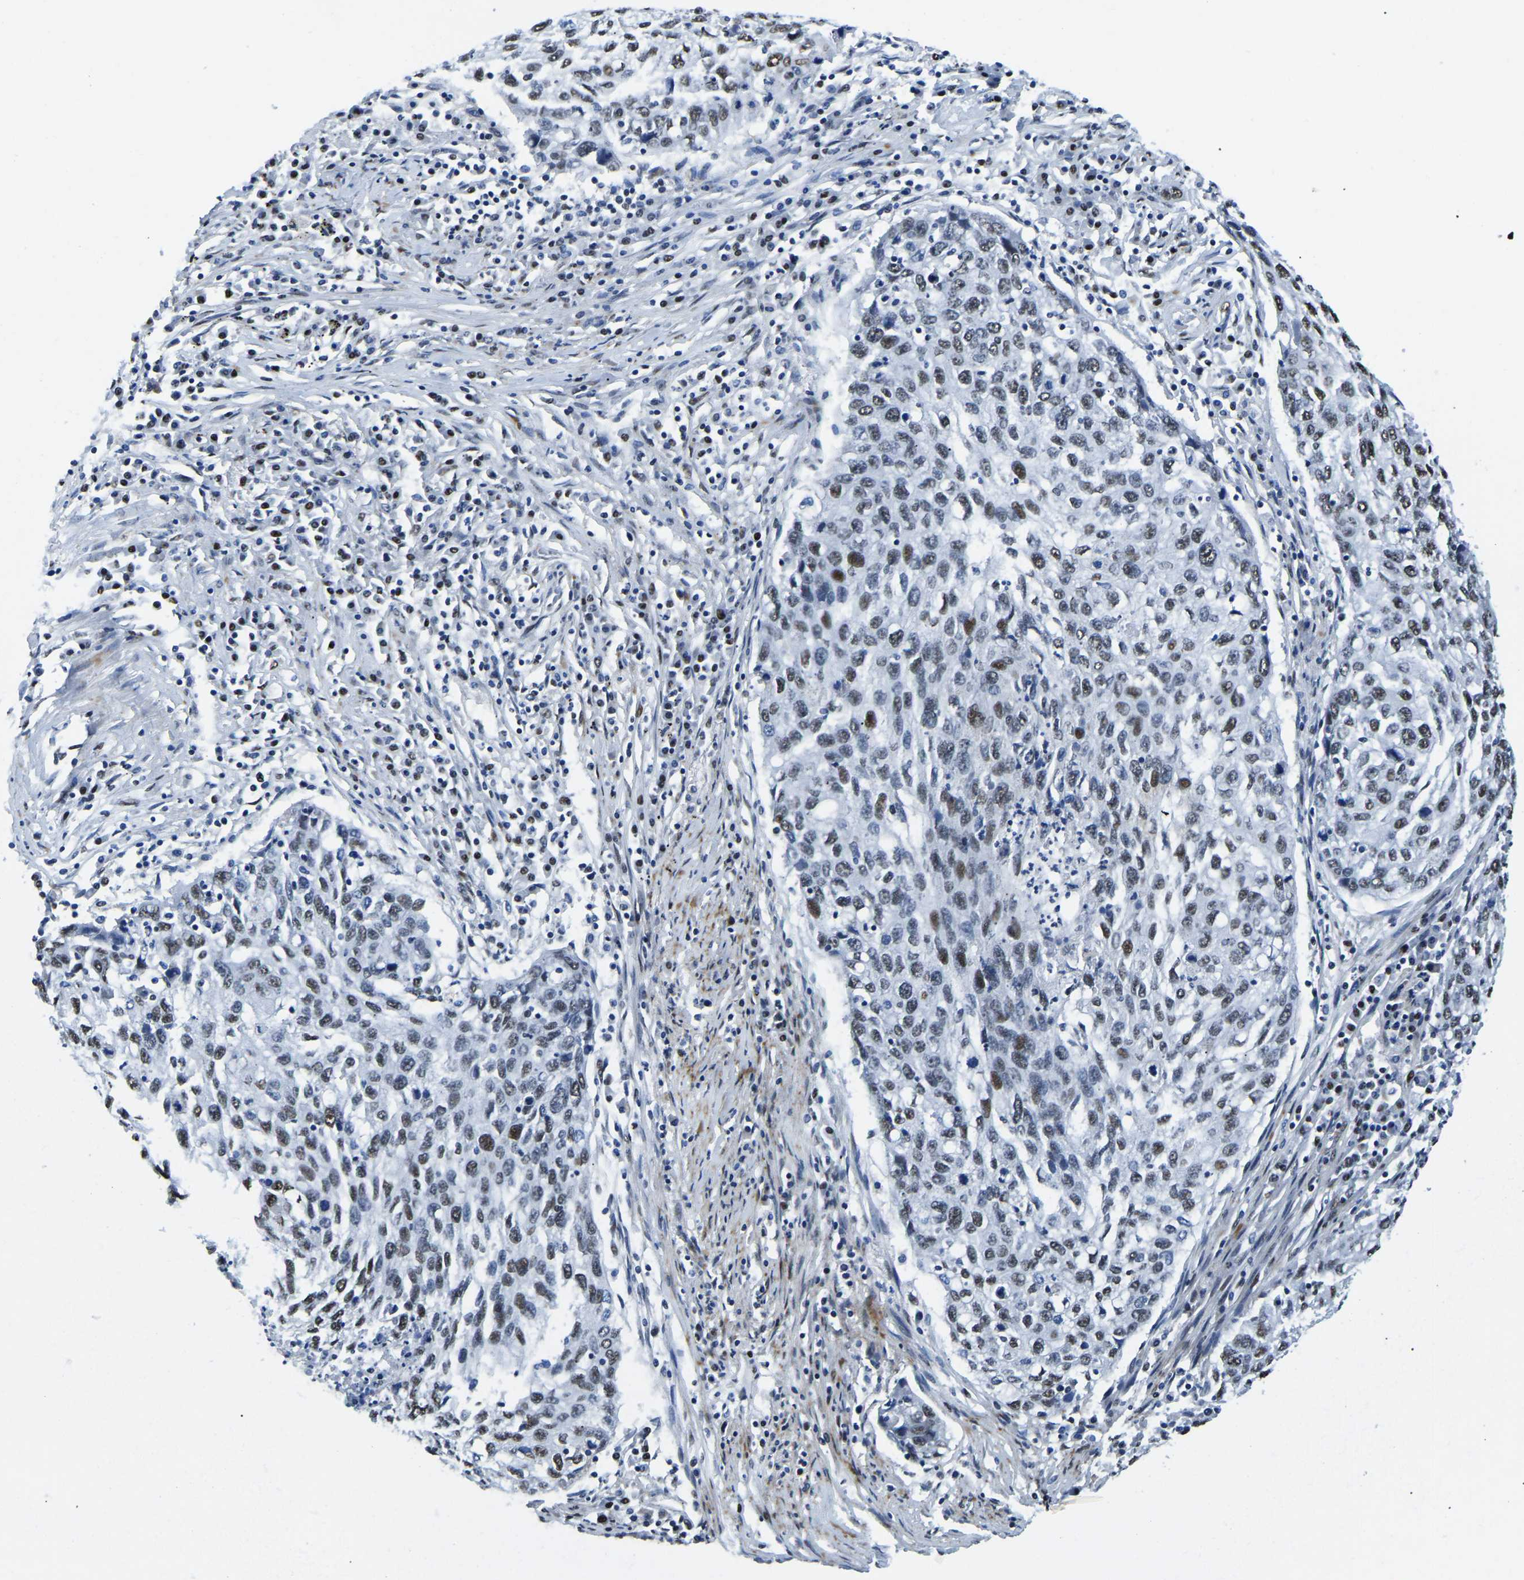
{"staining": {"intensity": "moderate", "quantity": "25%-75%", "location": "nuclear"}, "tissue": "lung cancer", "cell_type": "Tumor cells", "image_type": "cancer", "snomed": [{"axis": "morphology", "description": "Squamous cell carcinoma, NOS"}, {"axis": "topography", "description": "Lung"}], "caption": "Immunohistochemical staining of human lung cancer demonstrates moderate nuclear protein positivity in approximately 25%-75% of tumor cells.", "gene": "UBA1", "patient": {"sex": "female", "age": 63}}